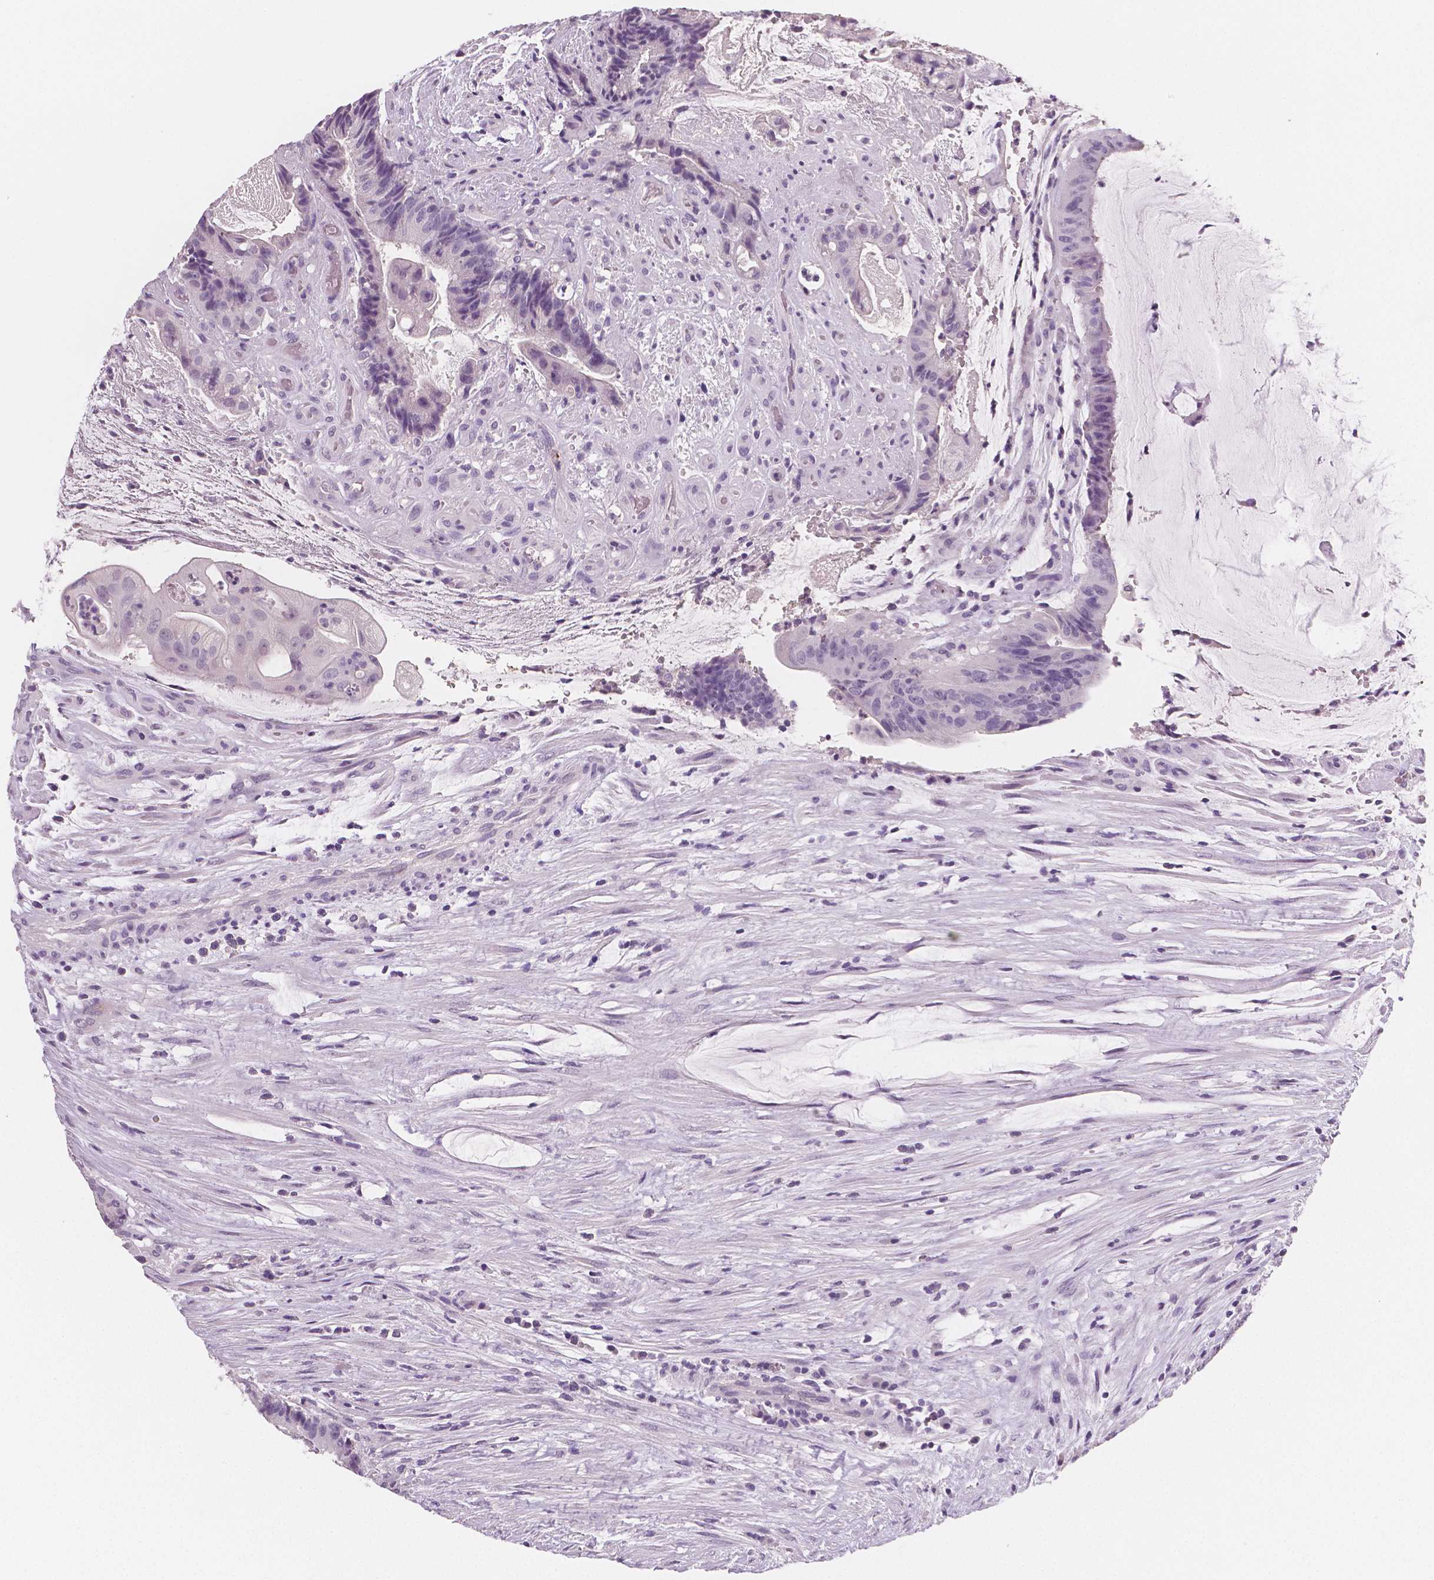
{"staining": {"intensity": "negative", "quantity": "none", "location": "none"}, "tissue": "colorectal cancer", "cell_type": "Tumor cells", "image_type": "cancer", "snomed": [{"axis": "morphology", "description": "Adenocarcinoma, NOS"}, {"axis": "topography", "description": "Colon"}], "caption": "Colorectal cancer was stained to show a protein in brown. There is no significant positivity in tumor cells.", "gene": "TSPAN7", "patient": {"sex": "female", "age": 43}}